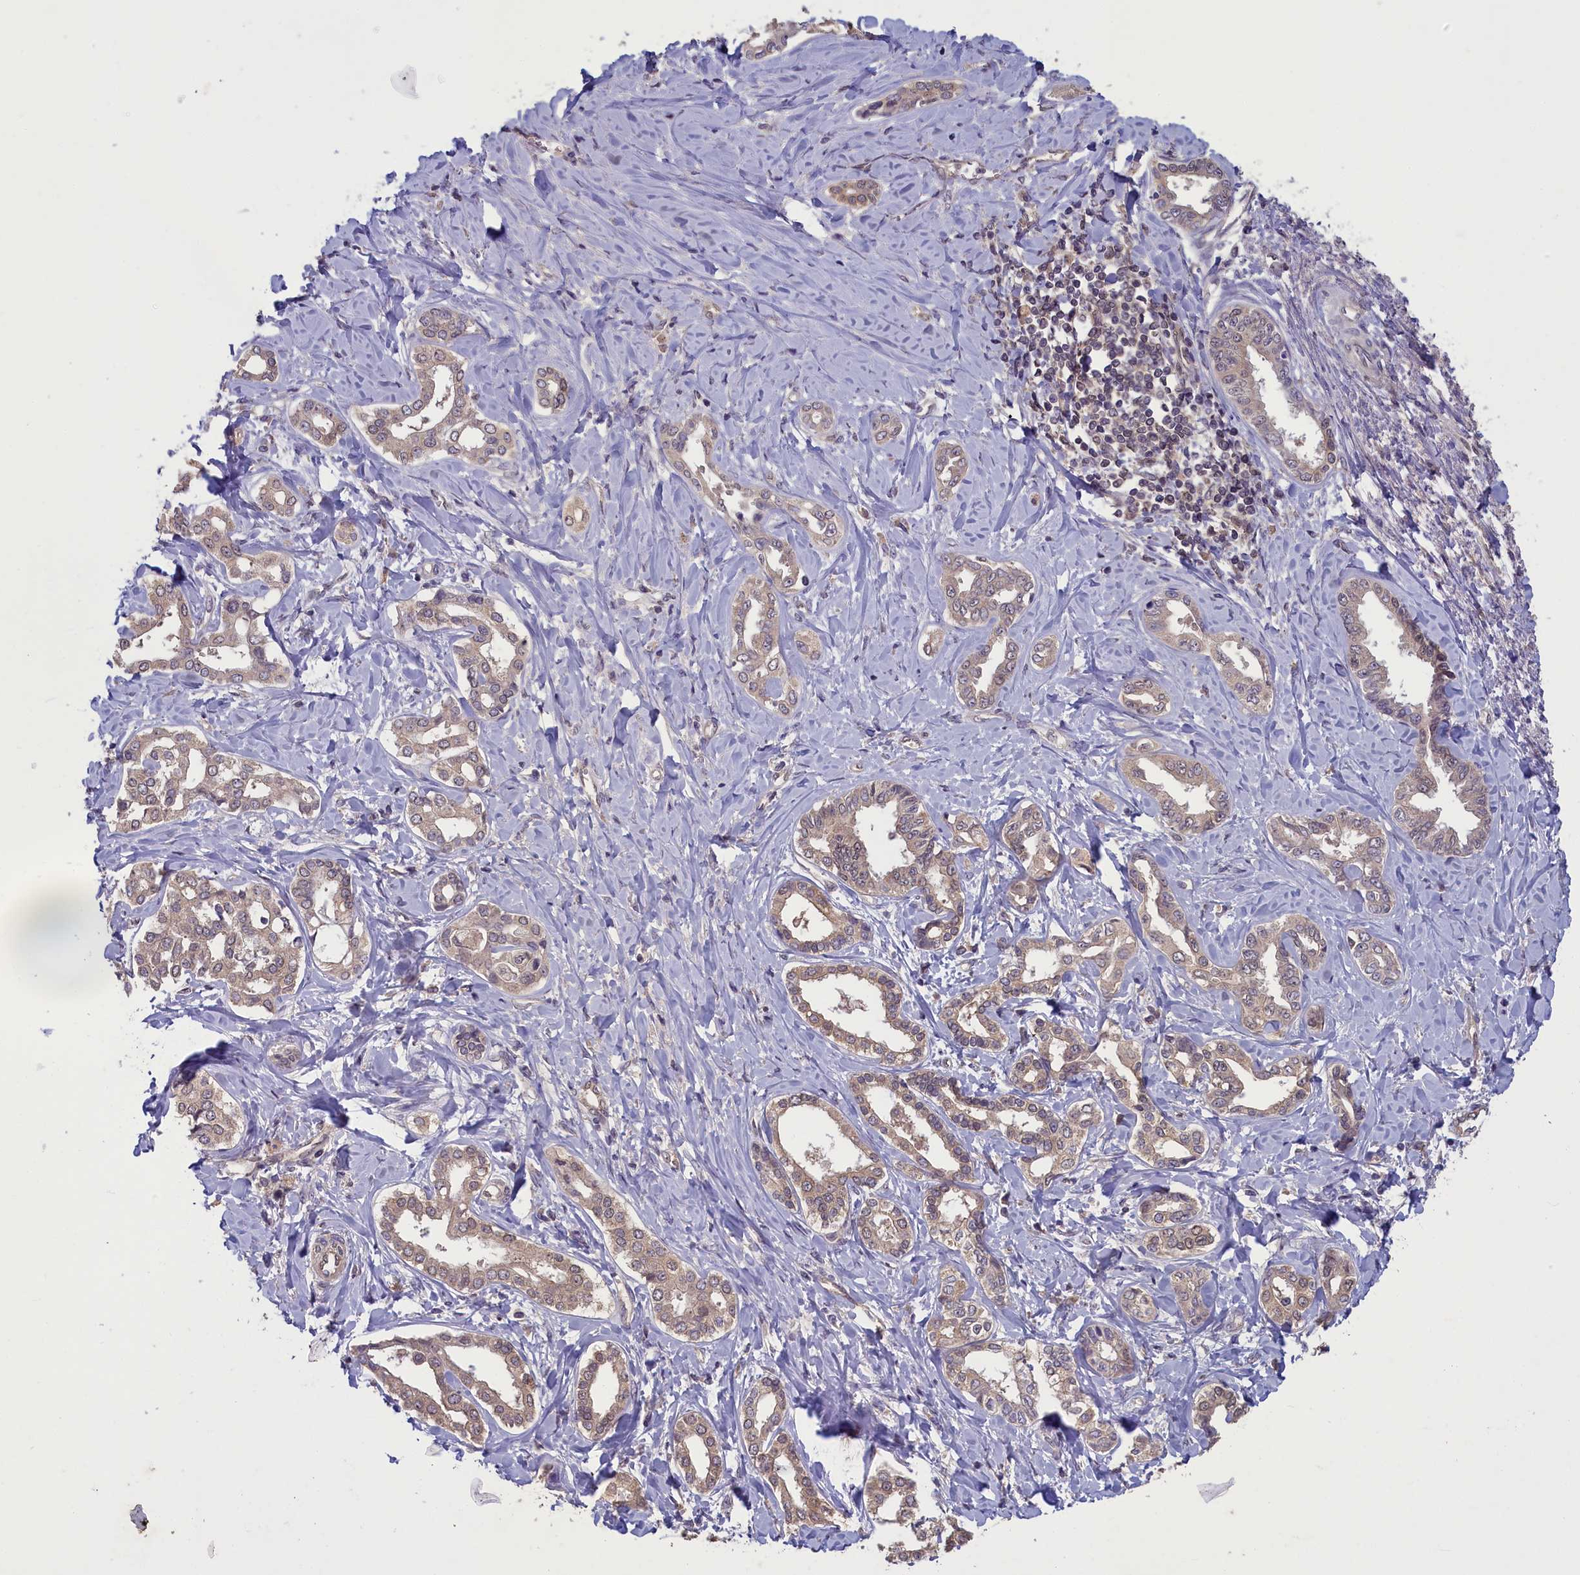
{"staining": {"intensity": "negative", "quantity": "none", "location": "none"}, "tissue": "liver cancer", "cell_type": "Tumor cells", "image_type": "cancer", "snomed": [{"axis": "morphology", "description": "Cholangiocarcinoma"}, {"axis": "topography", "description": "Liver"}], "caption": "An image of human cholangiocarcinoma (liver) is negative for staining in tumor cells.", "gene": "NUBP1", "patient": {"sex": "female", "age": 77}}